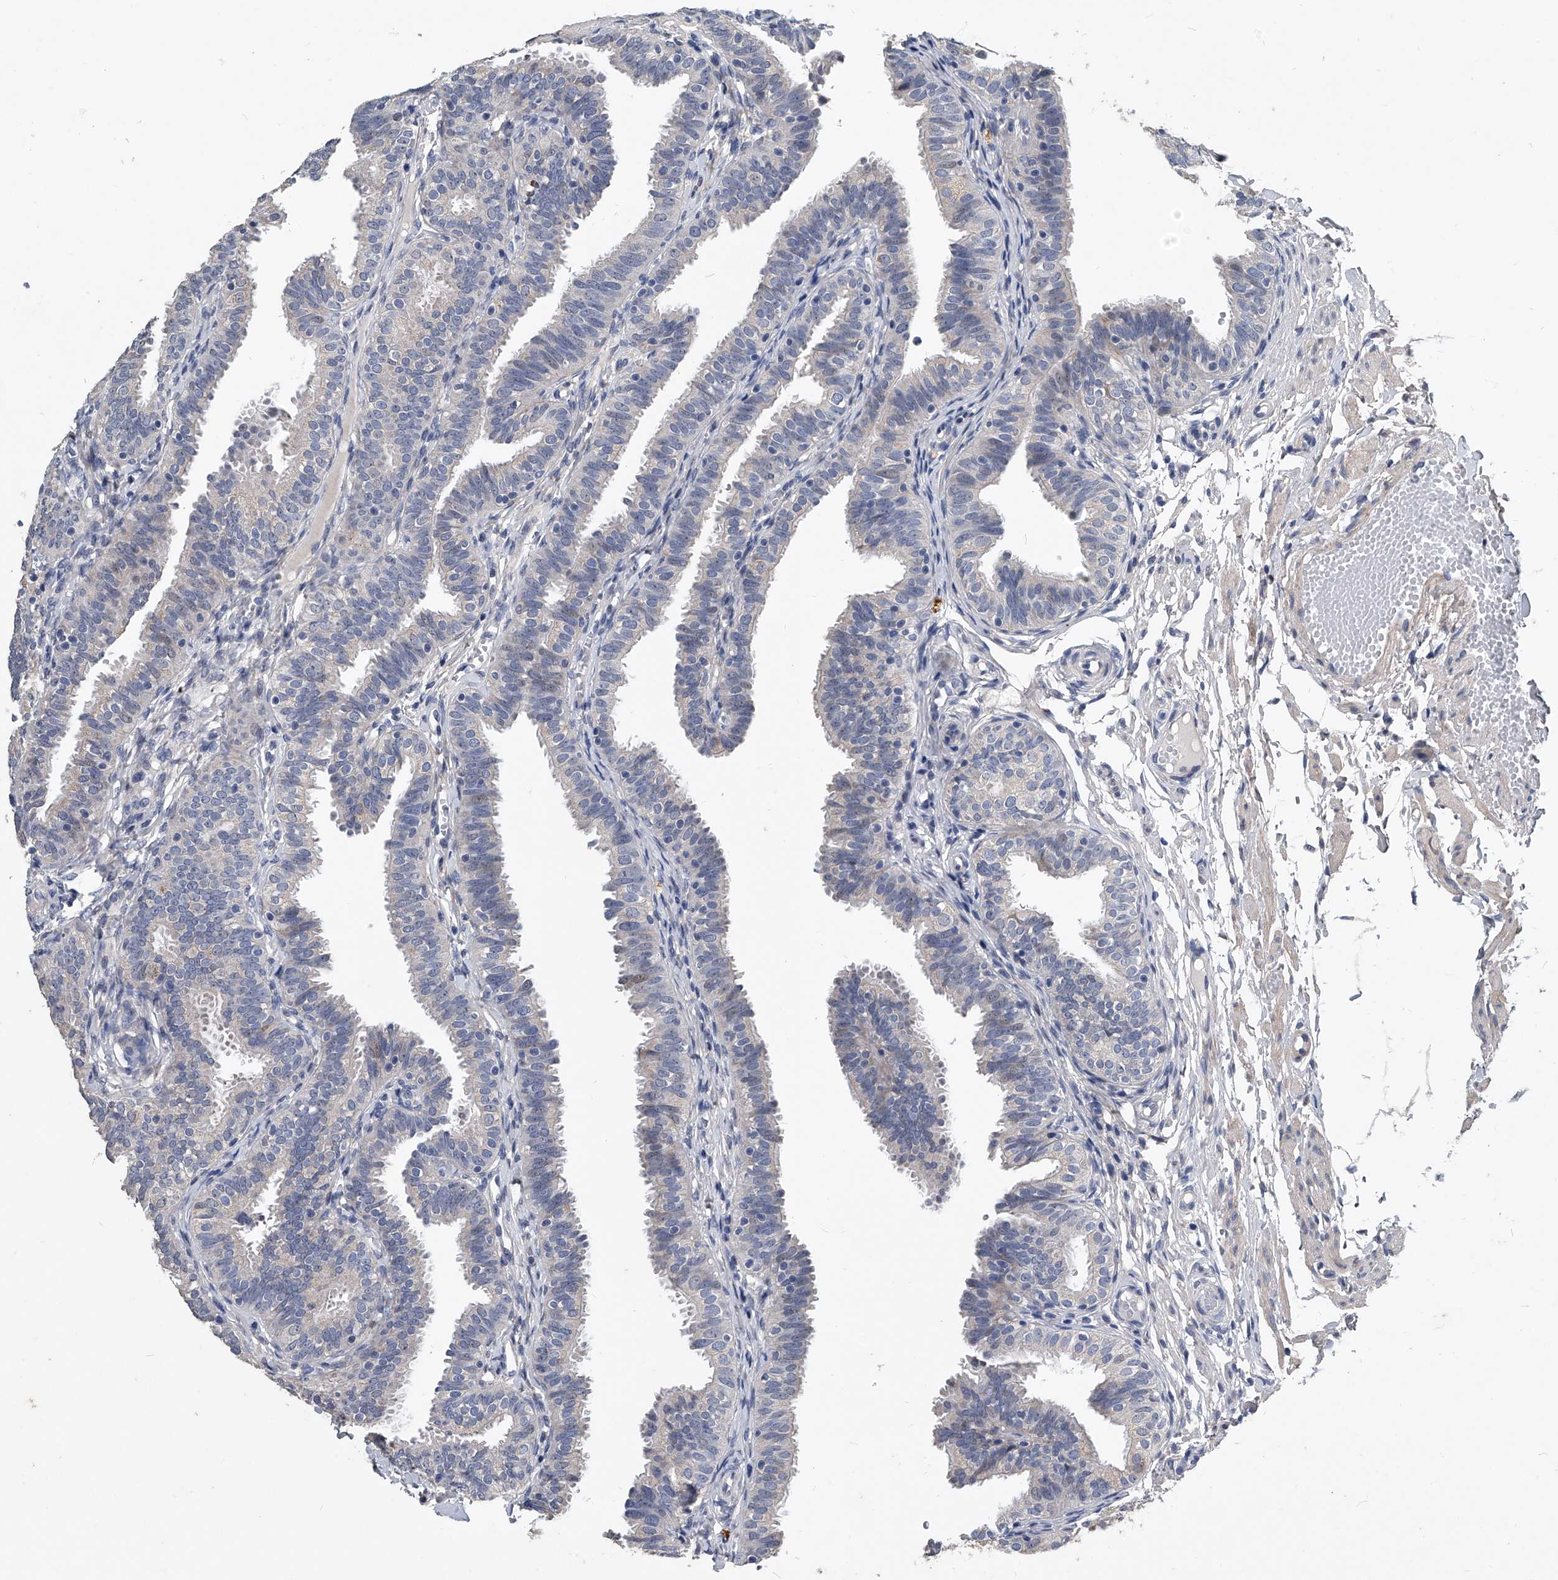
{"staining": {"intensity": "negative", "quantity": "none", "location": "none"}, "tissue": "fallopian tube", "cell_type": "Glandular cells", "image_type": "normal", "snomed": [{"axis": "morphology", "description": "Normal tissue, NOS"}, {"axis": "topography", "description": "Fallopian tube"}], "caption": "DAB (3,3'-diaminobenzidine) immunohistochemical staining of unremarkable fallopian tube exhibits no significant expression in glandular cells.", "gene": "PHACTR1", "patient": {"sex": "female", "age": 35}}